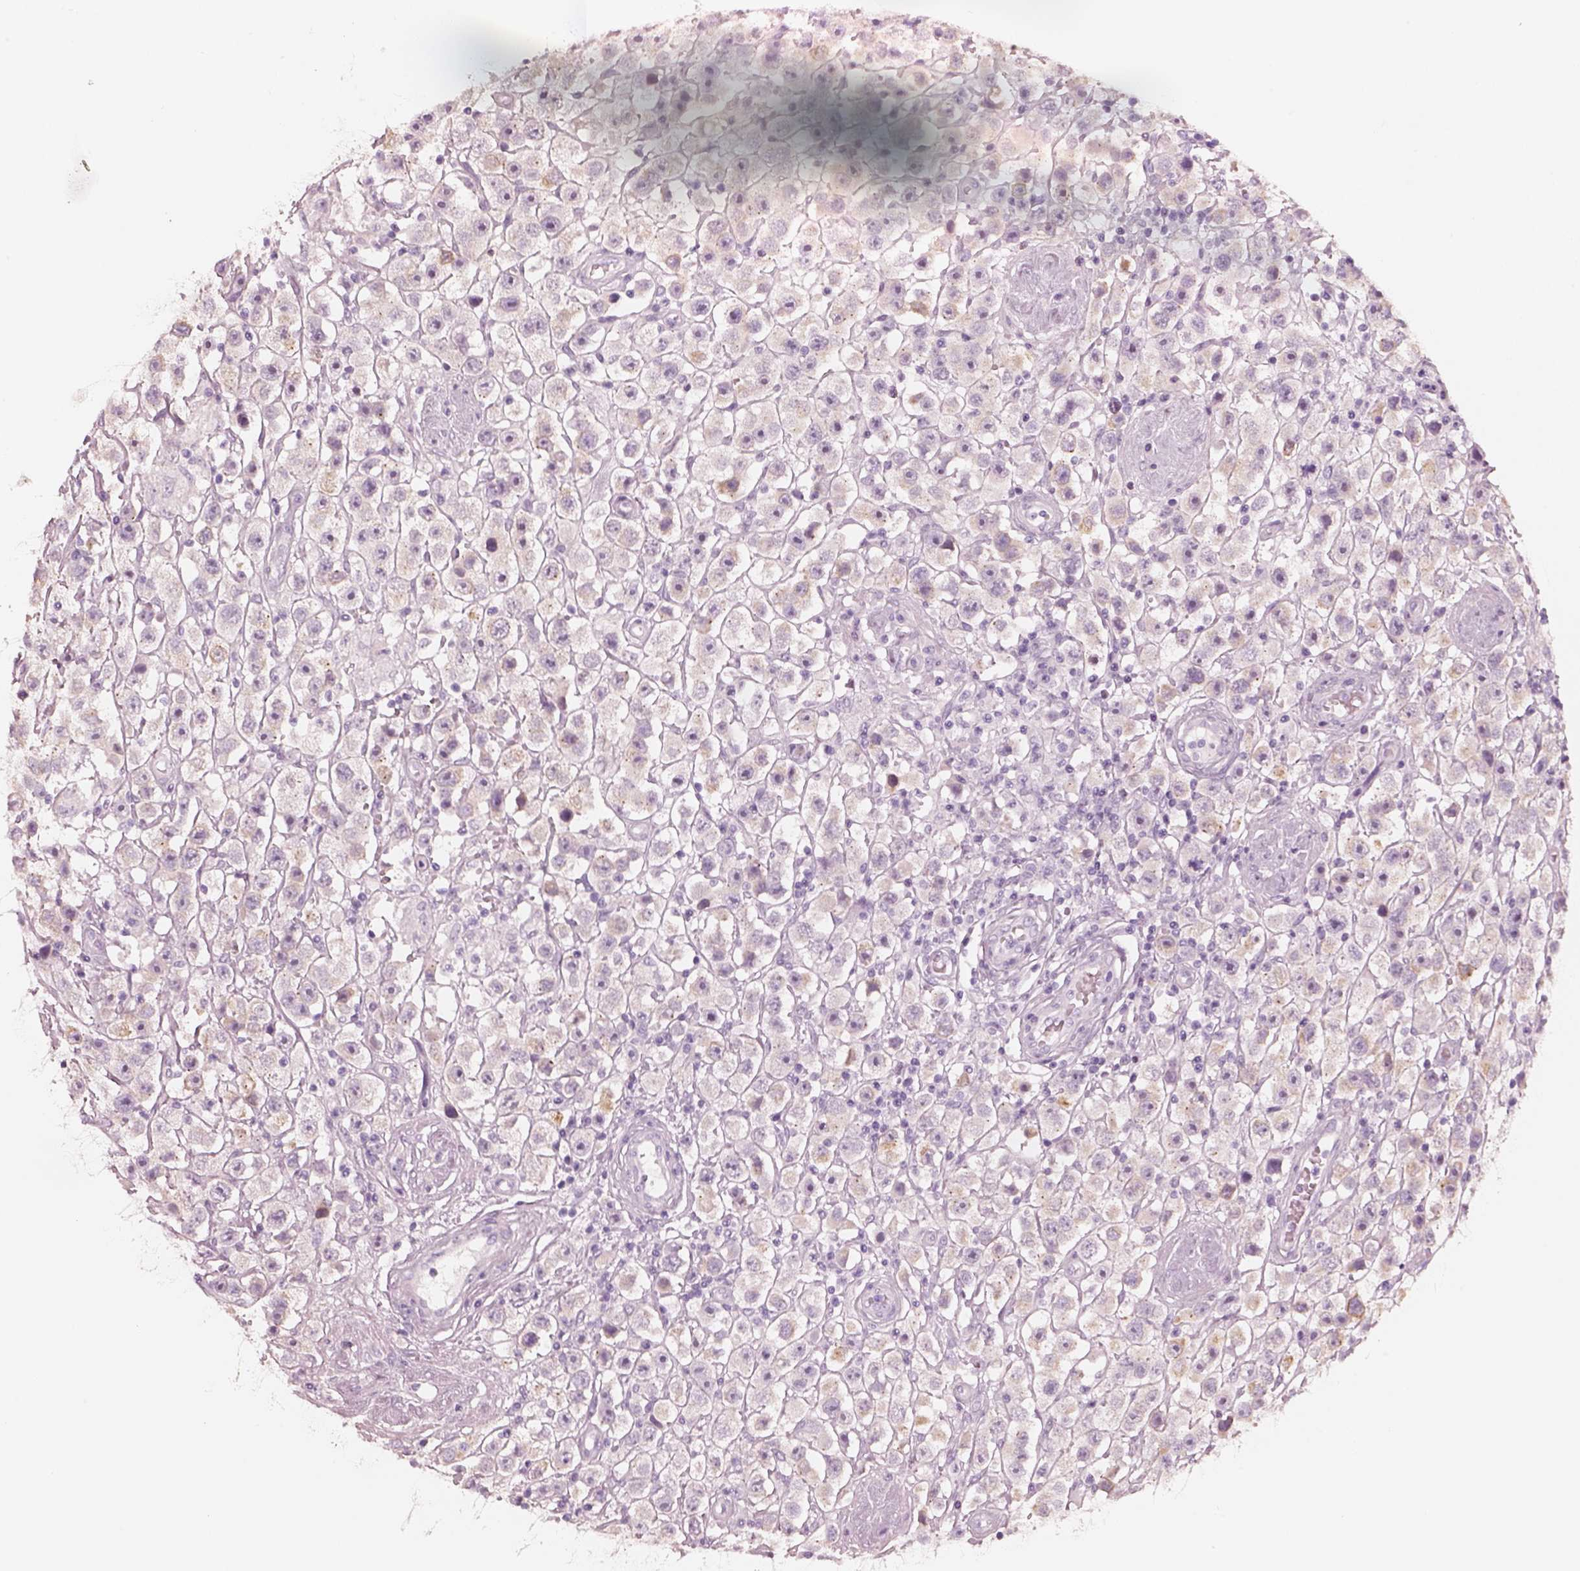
{"staining": {"intensity": "negative", "quantity": "none", "location": "none"}, "tissue": "testis cancer", "cell_type": "Tumor cells", "image_type": "cancer", "snomed": [{"axis": "morphology", "description": "Seminoma, NOS"}, {"axis": "topography", "description": "Testis"}], "caption": "Immunohistochemistry (IHC) micrograph of neoplastic tissue: human seminoma (testis) stained with DAB demonstrates no significant protein expression in tumor cells. (DAB immunohistochemistry (IHC) with hematoxylin counter stain).", "gene": "PON3", "patient": {"sex": "male", "age": 45}}